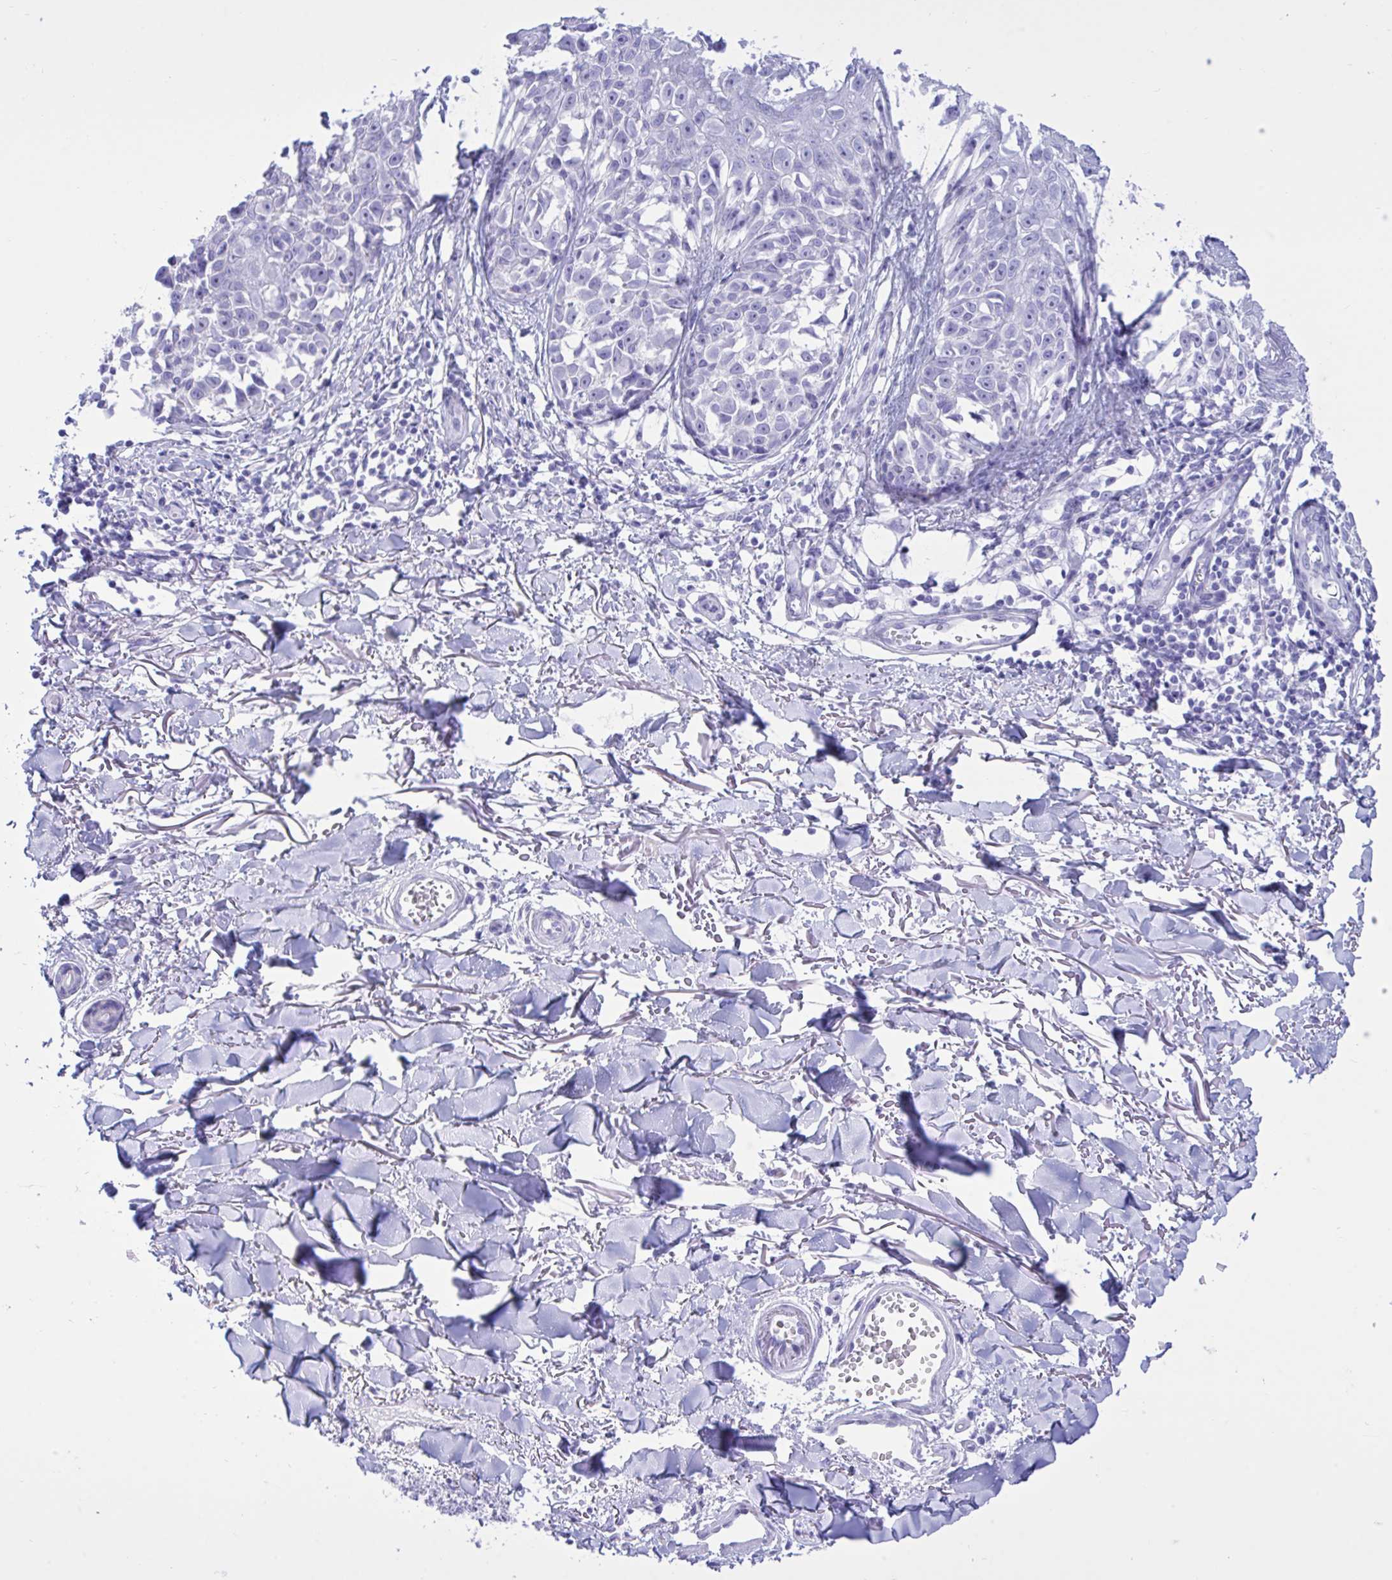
{"staining": {"intensity": "negative", "quantity": "none", "location": "none"}, "tissue": "melanoma", "cell_type": "Tumor cells", "image_type": "cancer", "snomed": [{"axis": "morphology", "description": "Malignant melanoma, NOS"}, {"axis": "topography", "description": "Skin"}], "caption": "The immunohistochemistry (IHC) photomicrograph has no significant positivity in tumor cells of malignant melanoma tissue.", "gene": "BEX5", "patient": {"sex": "male", "age": 73}}